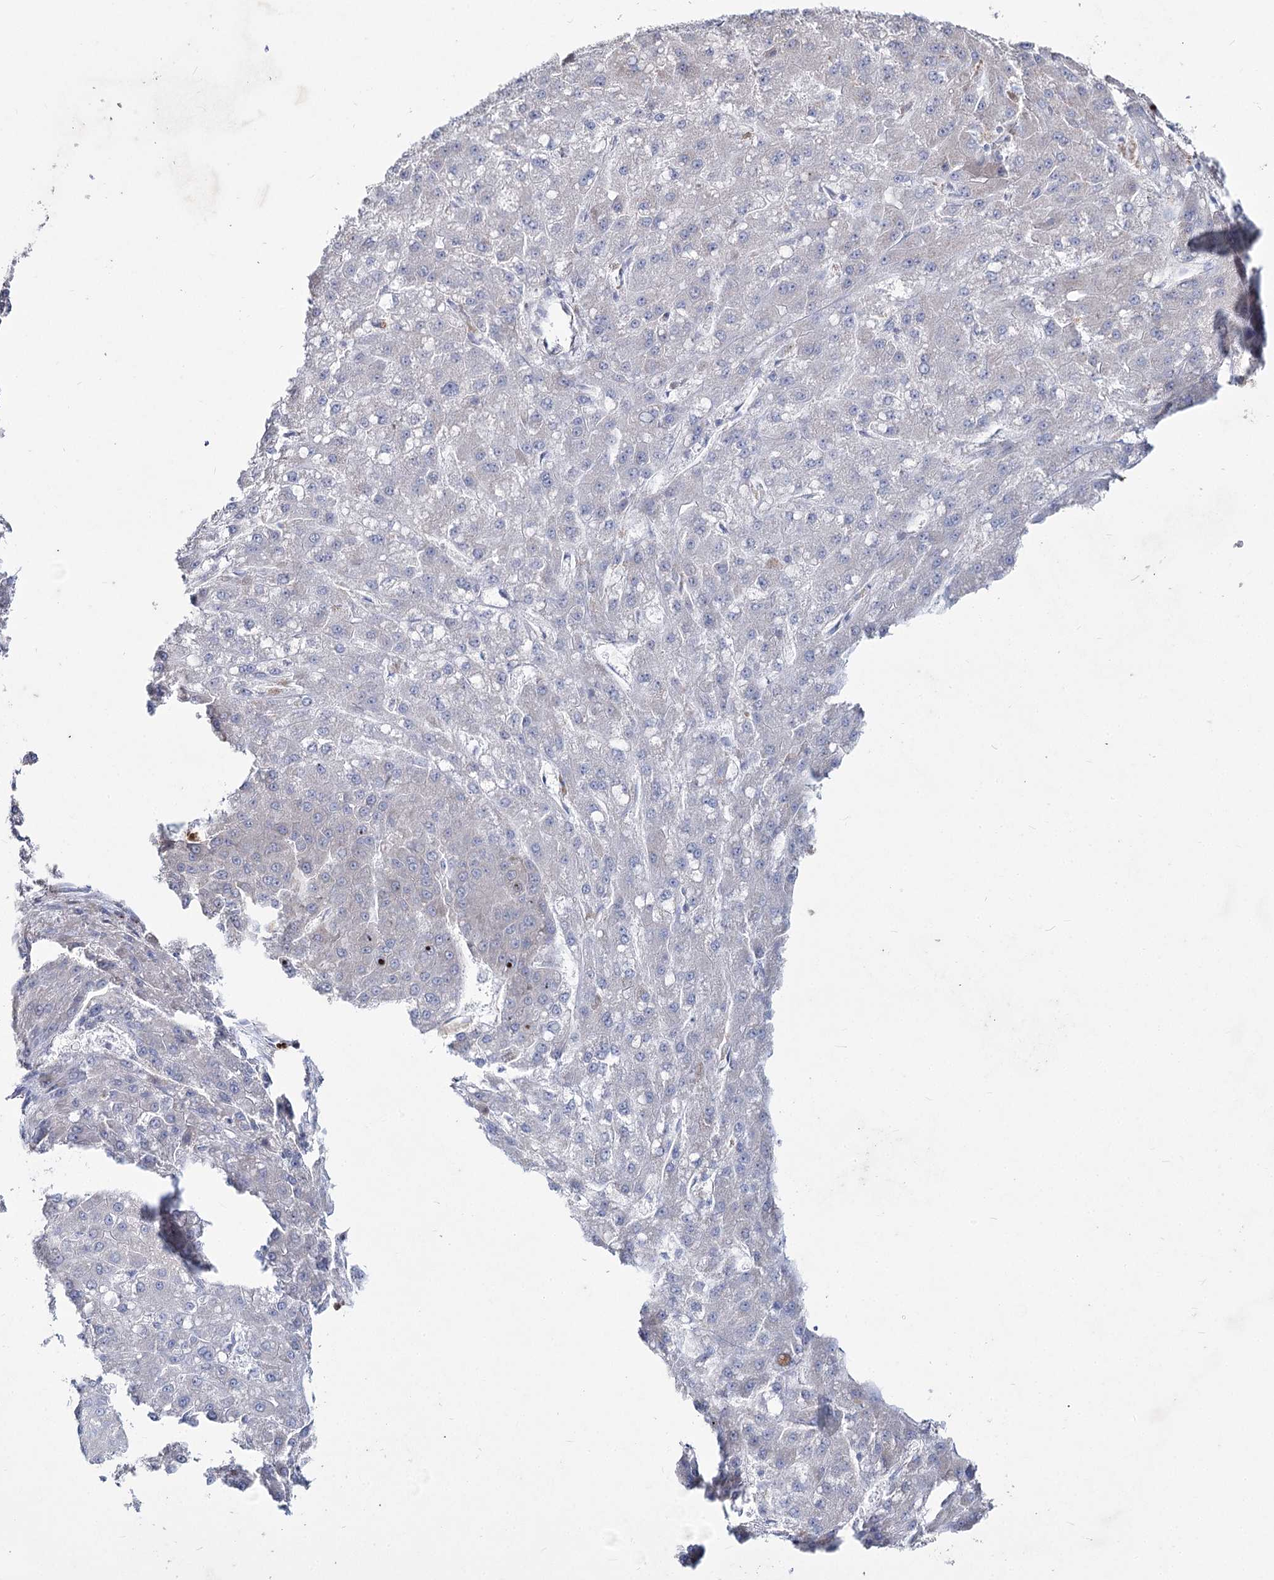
{"staining": {"intensity": "negative", "quantity": "none", "location": "none"}, "tissue": "liver cancer", "cell_type": "Tumor cells", "image_type": "cancer", "snomed": [{"axis": "morphology", "description": "Carcinoma, Hepatocellular, NOS"}, {"axis": "topography", "description": "Liver"}], "caption": "High magnification brightfield microscopy of liver cancer stained with DAB (3,3'-diaminobenzidine) (brown) and counterstained with hematoxylin (blue): tumor cells show no significant expression.", "gene": "NIPAL4", "patient": {"sex": "male", "age": 67}}